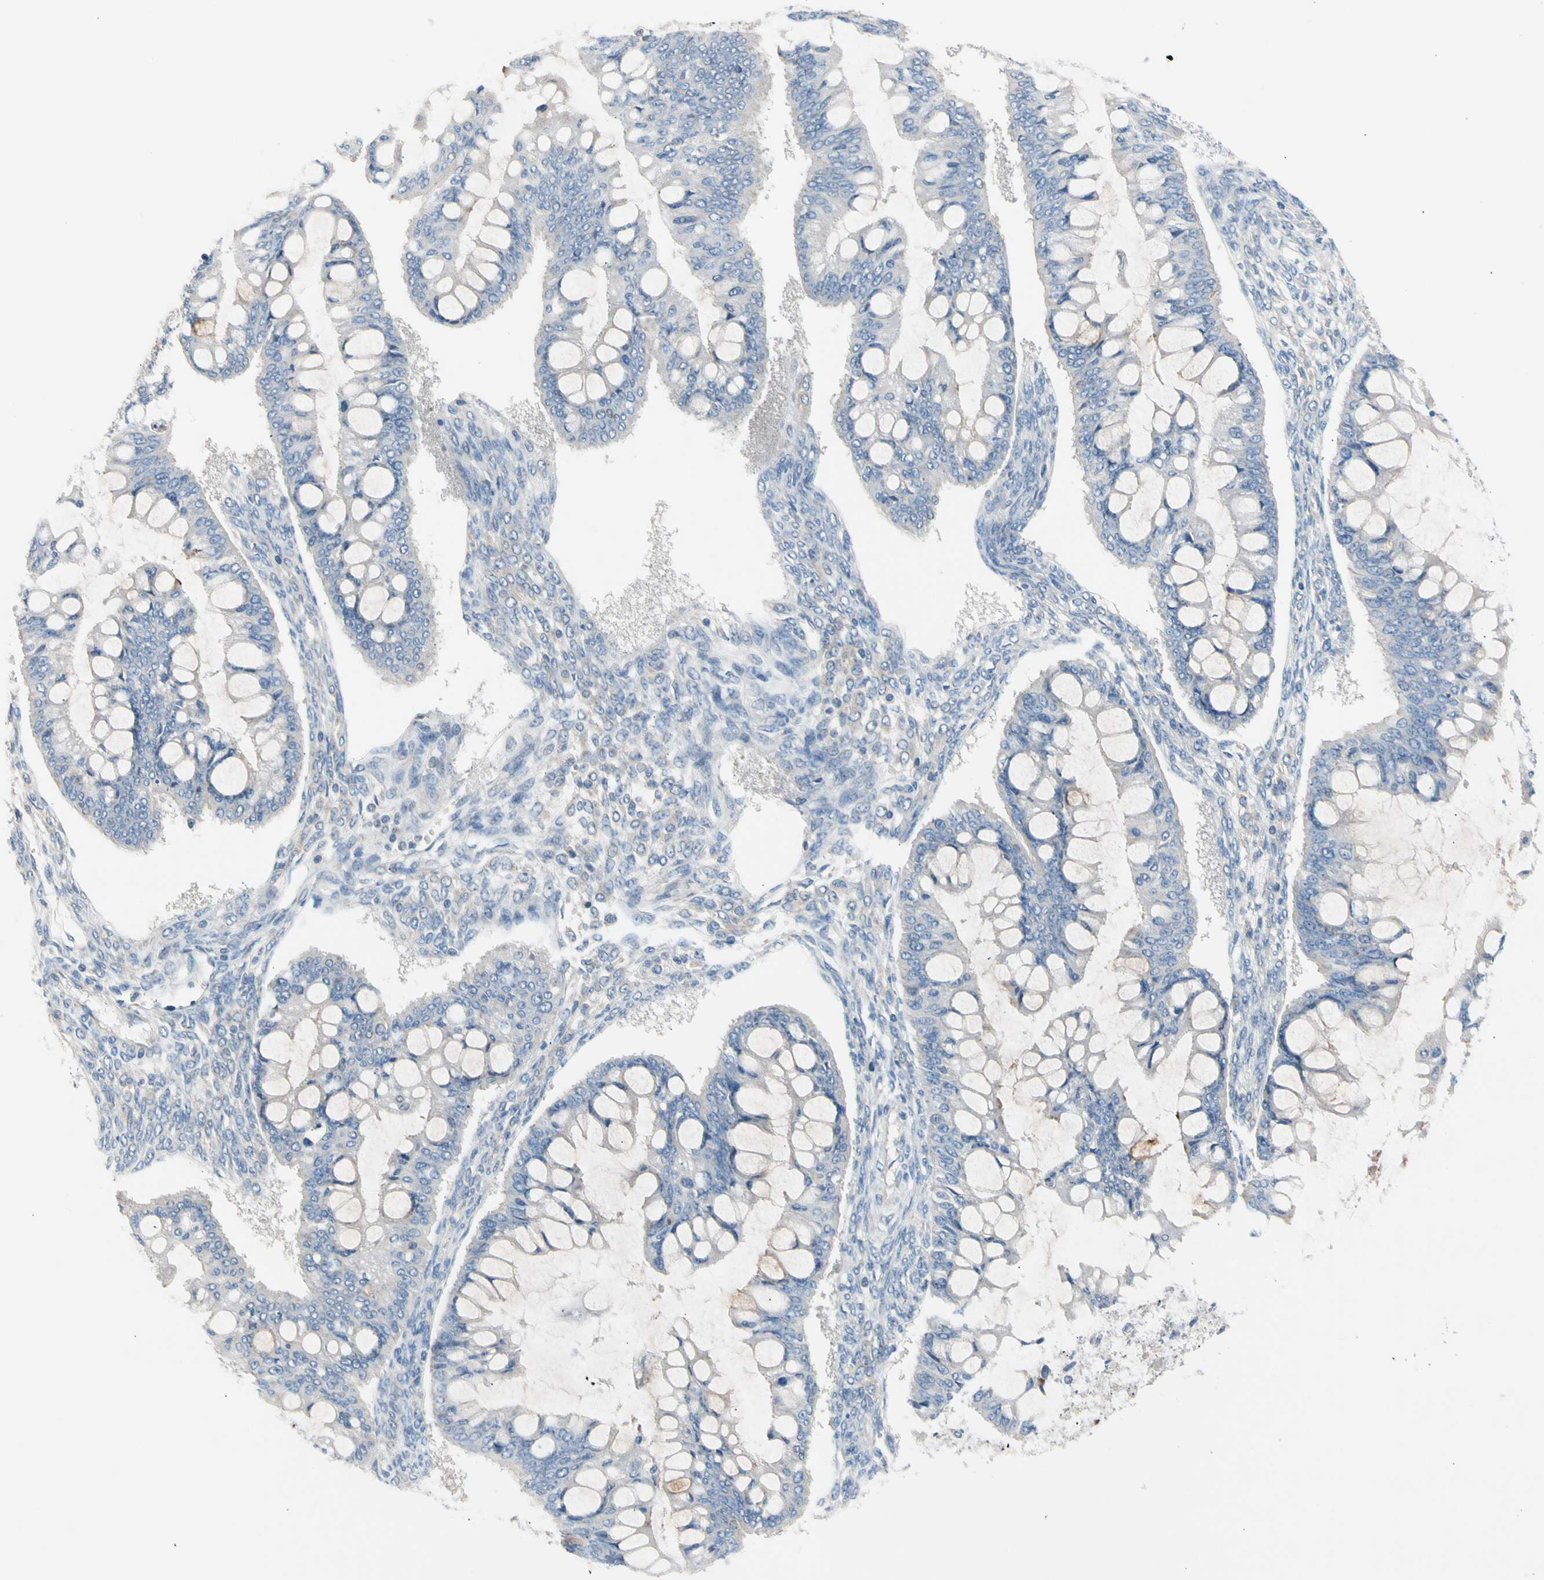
{"staining": {"intensity": "negative", "quantity": "none", "location": "none"}, "tissue": "ovarian cancer", "cell_type": "Tumor cells", "image_type": "cancer", "snomed": [{"axis": "morphology", "description": "Cystadenocarcinoma, mucinous, NOS"}, {"axis": "topography", "description": "Ovary"}], "caption": "Immunohistochemistry of human ovarian cancer shows no expression in tumor cells.", "gene": "CASQ1", "patient": {"sex": "female", "age": 73}}